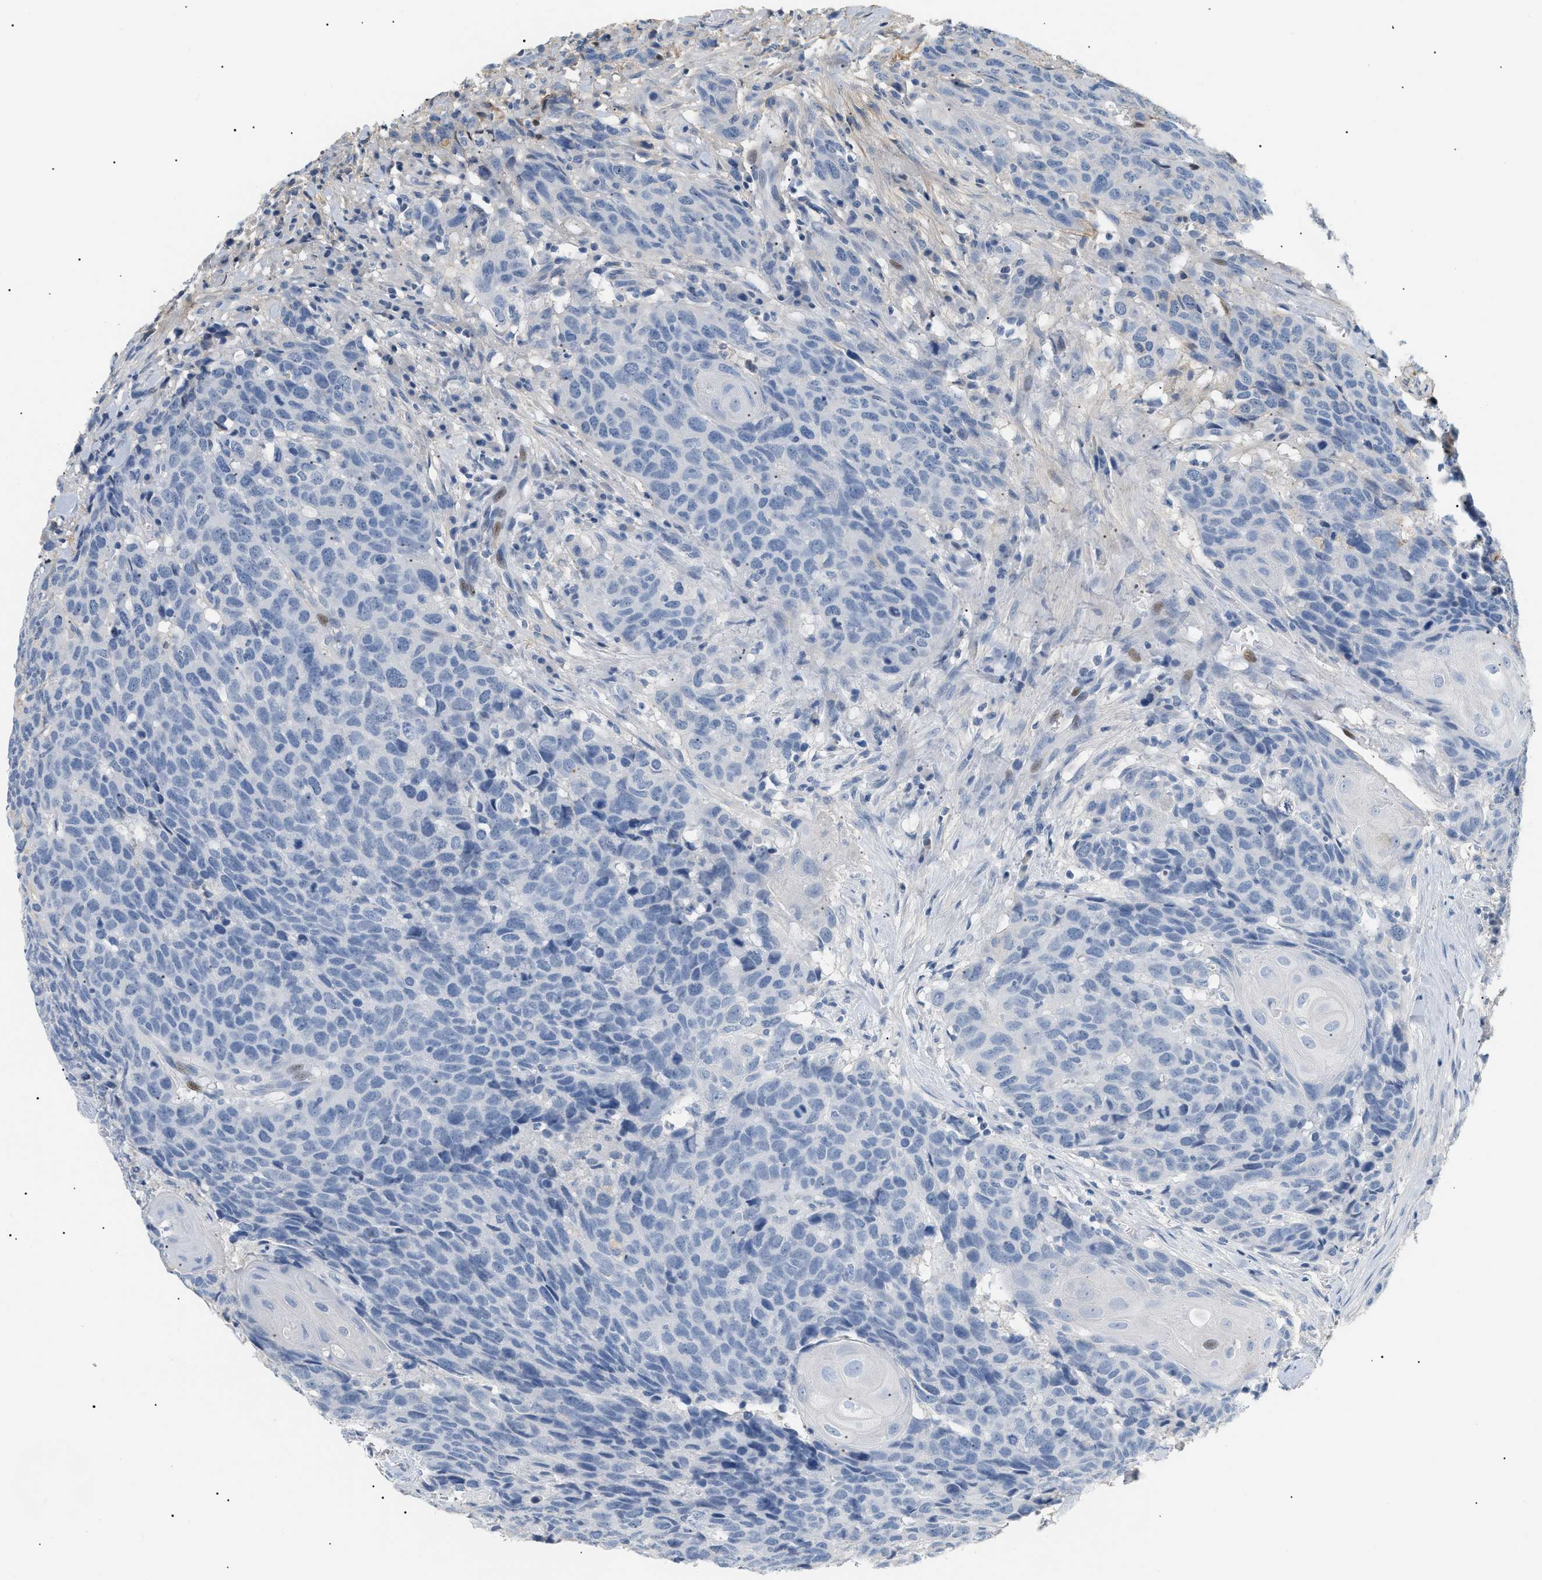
{"staining": {"intensity": "negative", "quantity": "none", "location": "none"}, "tissue": "head and neck cancer", "cell_type": "Tumor cells", "image_type": "cancer", "snomed": [{"axis": "morphology", "description": "Squamous cell carcinoma, NOS"}, {"axis": "topography", "description": "Head-Neck"}], "caption": "There is no significant positivity in tumor cells of squamous cell carcinoma (head and neck).", "gene": "CFH", "patient": {"sex": "male", "age": 66}}